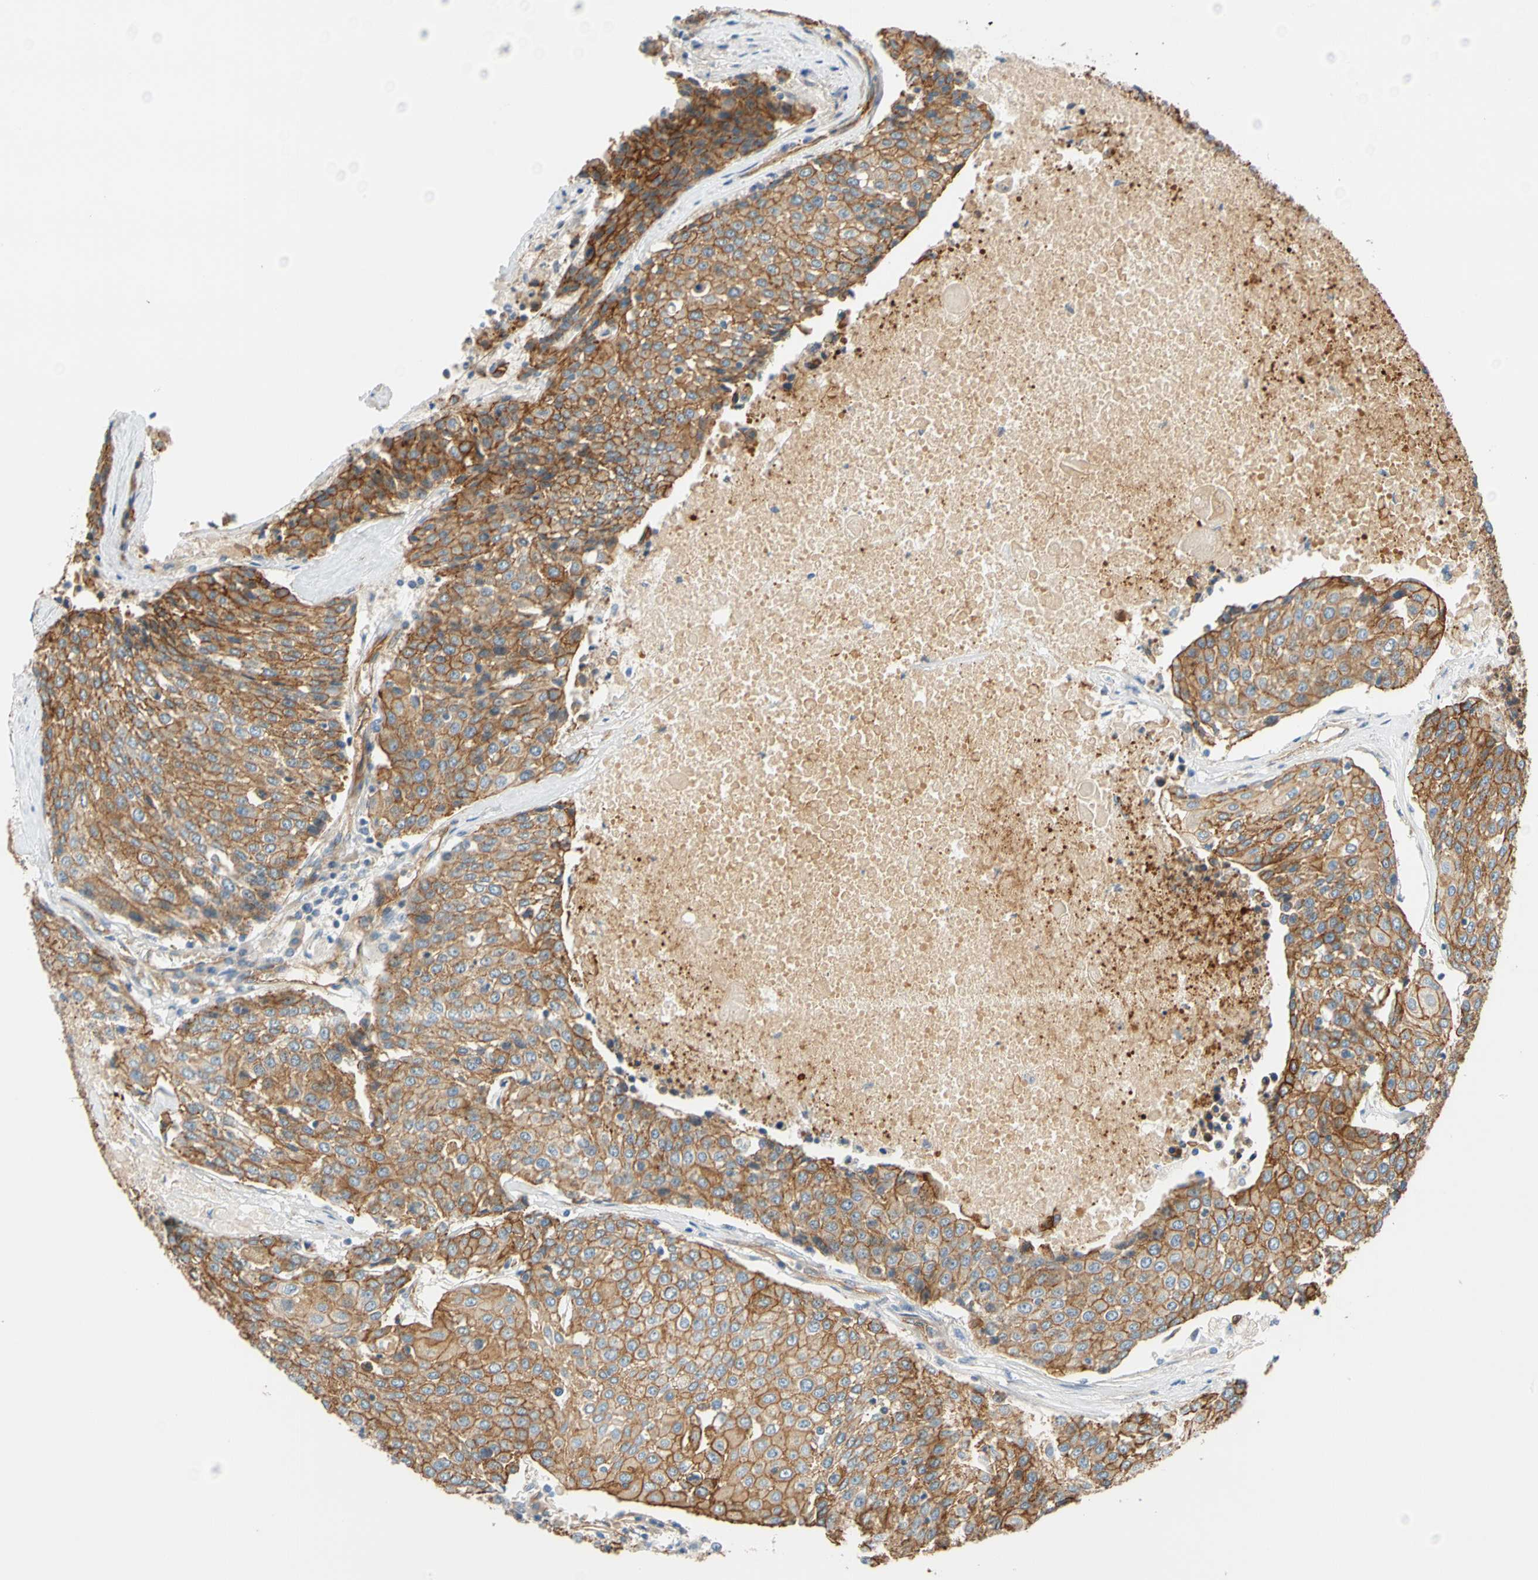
{"staining": {"intensity": "strong", "quantity": ">75%", "location": "cytoplasmic/membranous"}, "tissue": "urothelial cancer", "cell_type": "Tumor cells", "image_type": "cancer", "snomed": [{"axis": "morphology", "description": "Urothelial carcinoma, High grade"}, {"axis": "topography", "description": "Urinary bladder"}], "caption": "High-grade urothelial carcinoma stained for a protein shows strong cytoplasmic/membranous positivity in tumor cells.", "gene": "SPTAN1", "patient": {"sex": "female", "age": 85}}